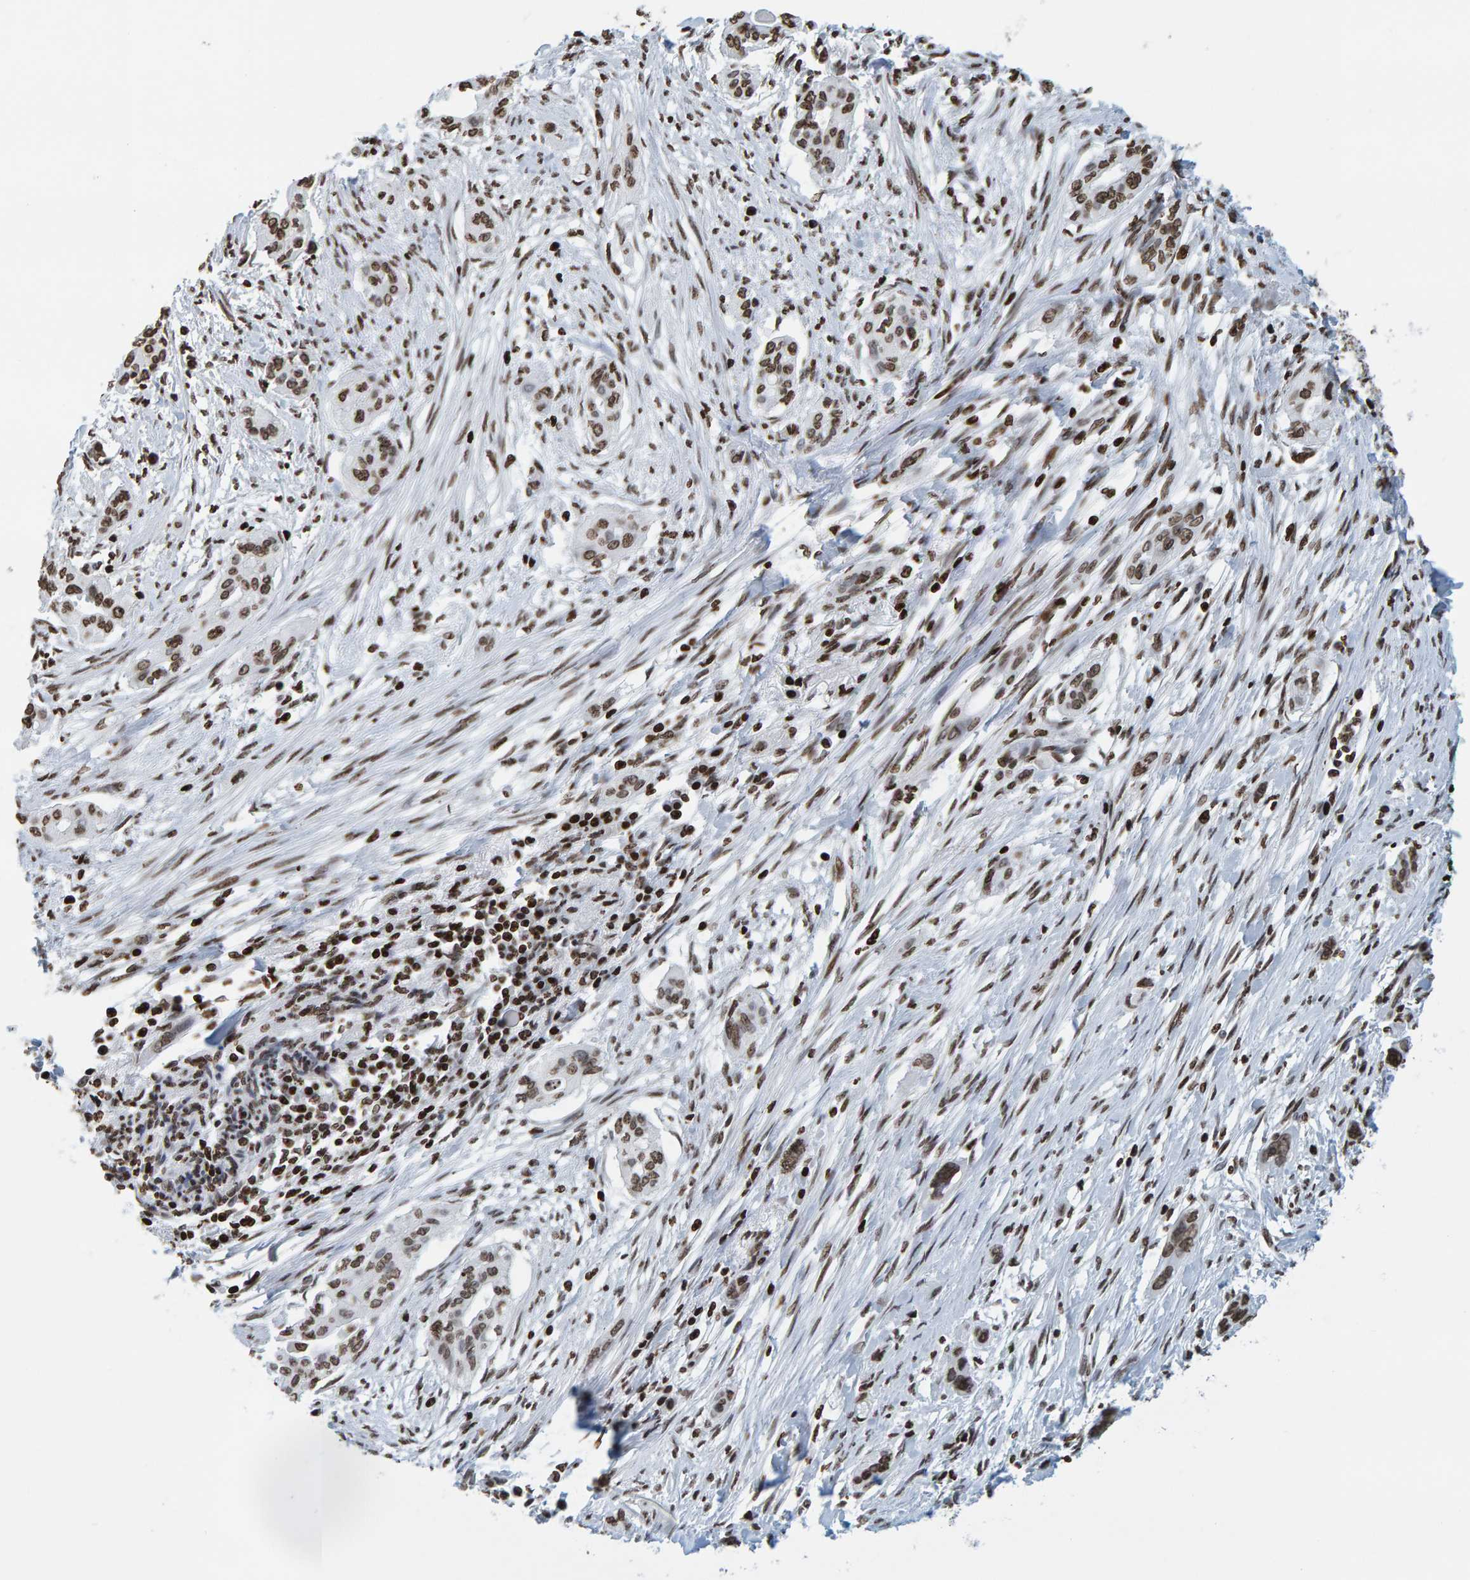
{"staining": {"intensity": "moderate", "quantity": ">75%", "location": "nuclear"}, "tissue": "pancreatic cancer", "cell_type": "Tumor cells", "image_type": "cancer", "snomed": [{"axis": "morphology", "description": "Adenocarcinoma, NOS"}, {"axis": "topography", "description": "Pancreas"}], "caption": "Immunohistochemical staining of pancreatic cancer (adenocarcinoma) exhibits medium levels of moderate nuclear protein positivity in about >75% of tumor cells.", "gene": "BRF2", "patient": {"sex": "female", "age": 60}}